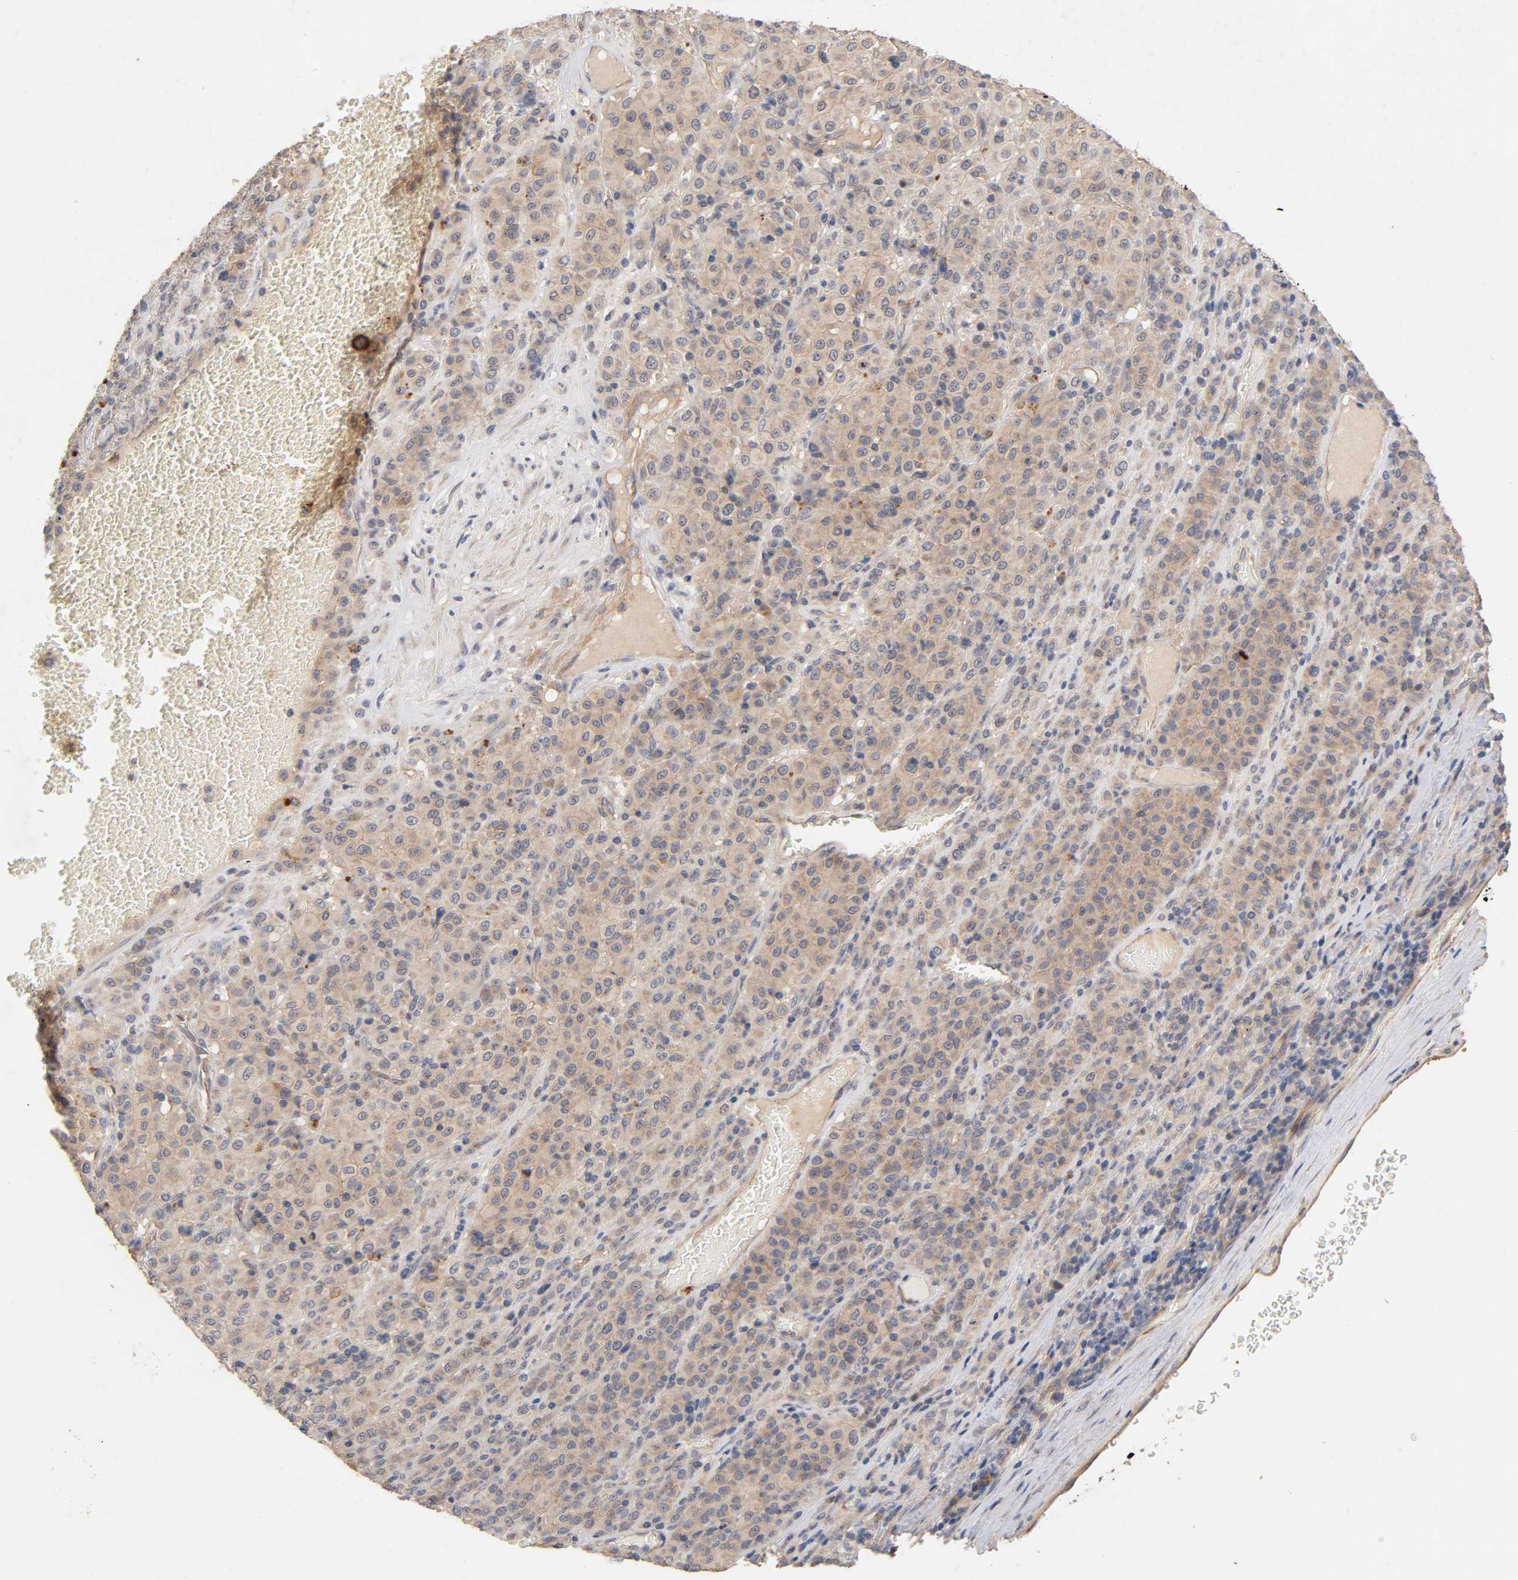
{"staining": {"intensity": "moderate", "quantity": ">75%", "location": "cytoplasmic/membranous"}, "tissue": "melanoma", "cell_type": "Tumor cells", "image_type": "cancer", "snomed": [{"axis": "morphology", "description": "Malignant melanoma, Metastatic site"}, {"axis": "topography", "description": "Pancreas"}], "caption": "Immunohistochemistry micrograph of neoplastic tissue: melanoma stained using immunohistochemistry (IHC) exhibits medium levels of moderate protein expression localized specifically in the cytoplasmic/membranous of tumor cells, appearing as a cytoplasmic/membranous brown color.", "gene": "PDZD11", "patient": {"sex": "female", "age": 30}}